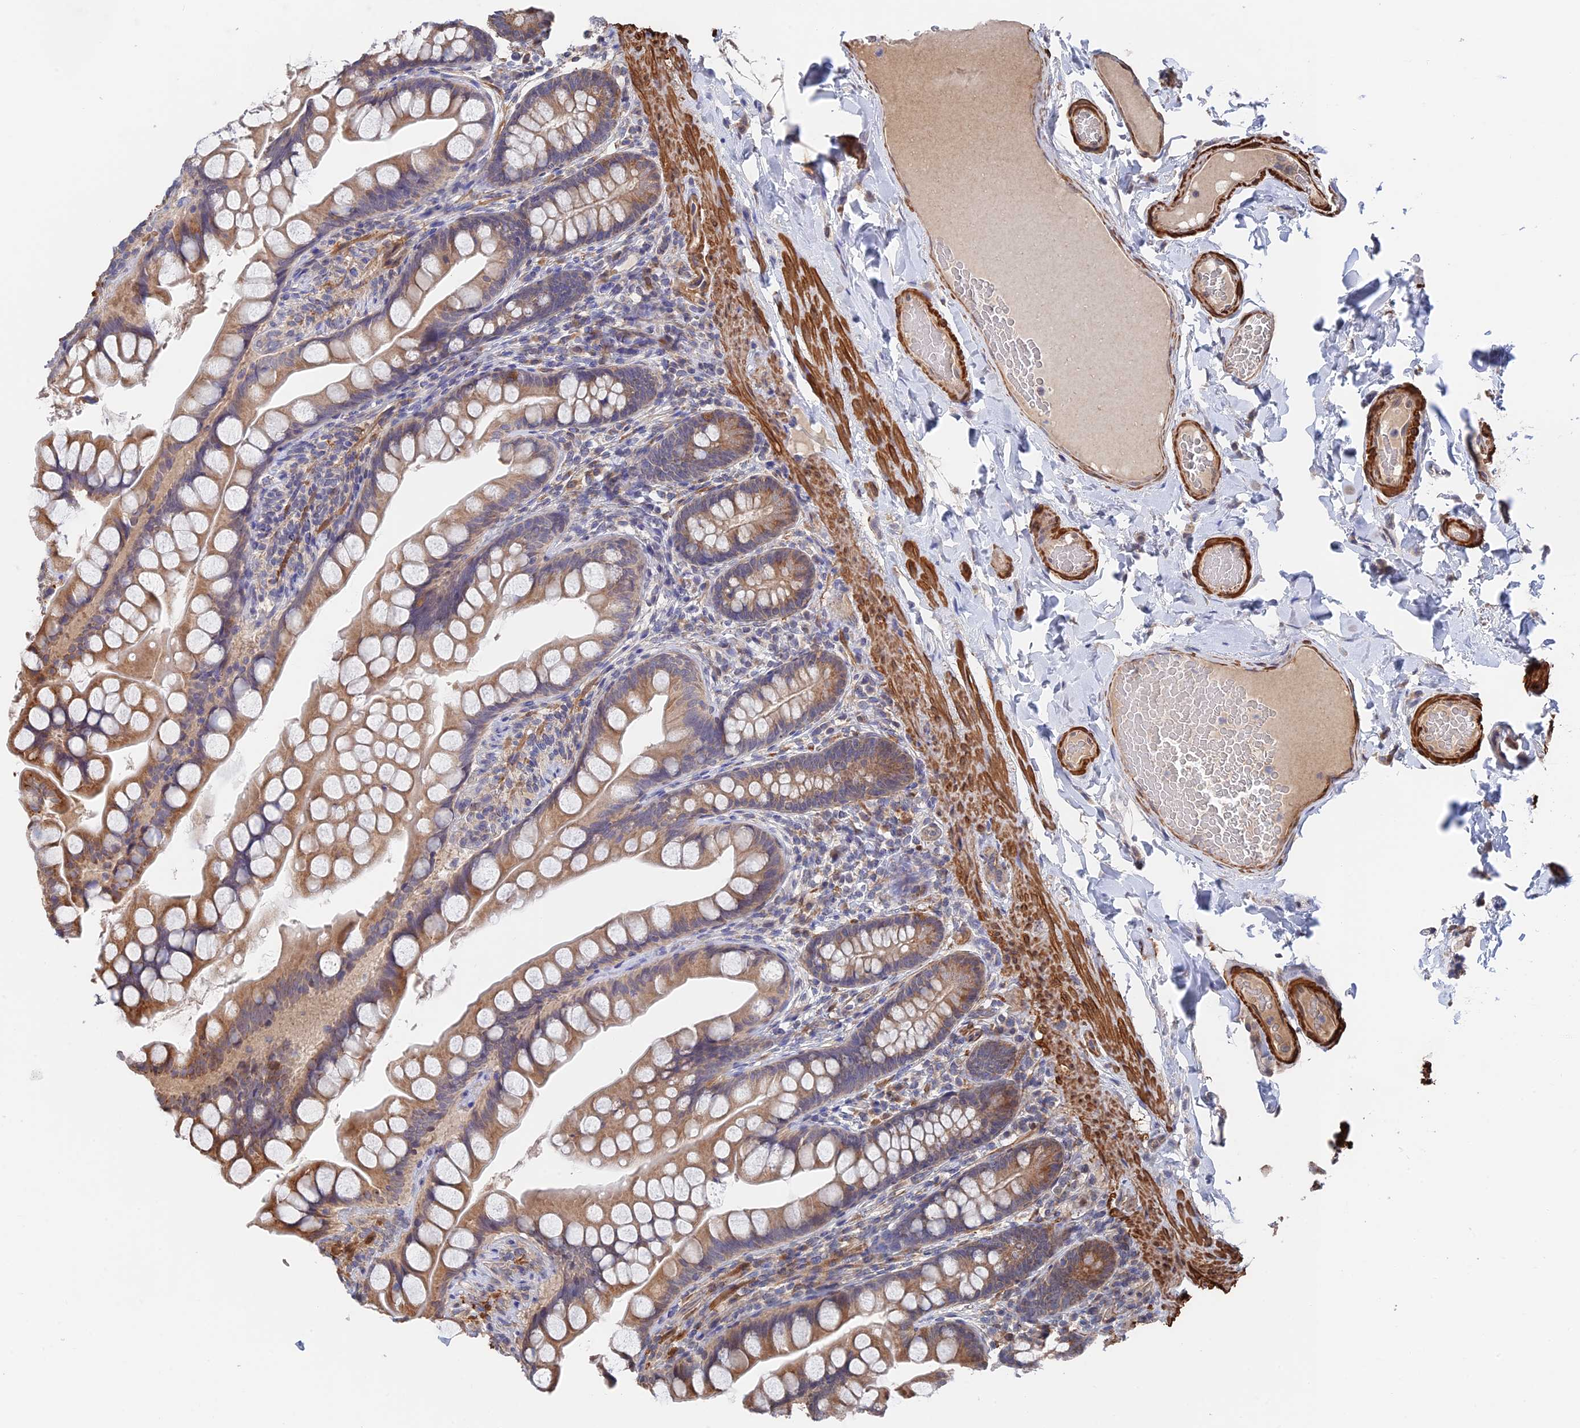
{"staining": {"intensity": "moderate", "quantity": ">75%", "location": "cytoplasmic/membranous"}, "tissue": "small intestine", "cell_type": "Glandular cells", "image_type": "normal", "snomed": [{"axis": "morphology", "description": "Normal tissue, NOS"}, {"axis": "topography", "description": "Small intestine"}], "caption": "A photomicrograph showing moderate cytoplasmic/membranous positivity in approximately >75% of glandular cells in benign small intestine, as visualized by brown immunohistochemical staining.", "gene": "ZNF320", "patient": {"sex": "male", "age": 70}}